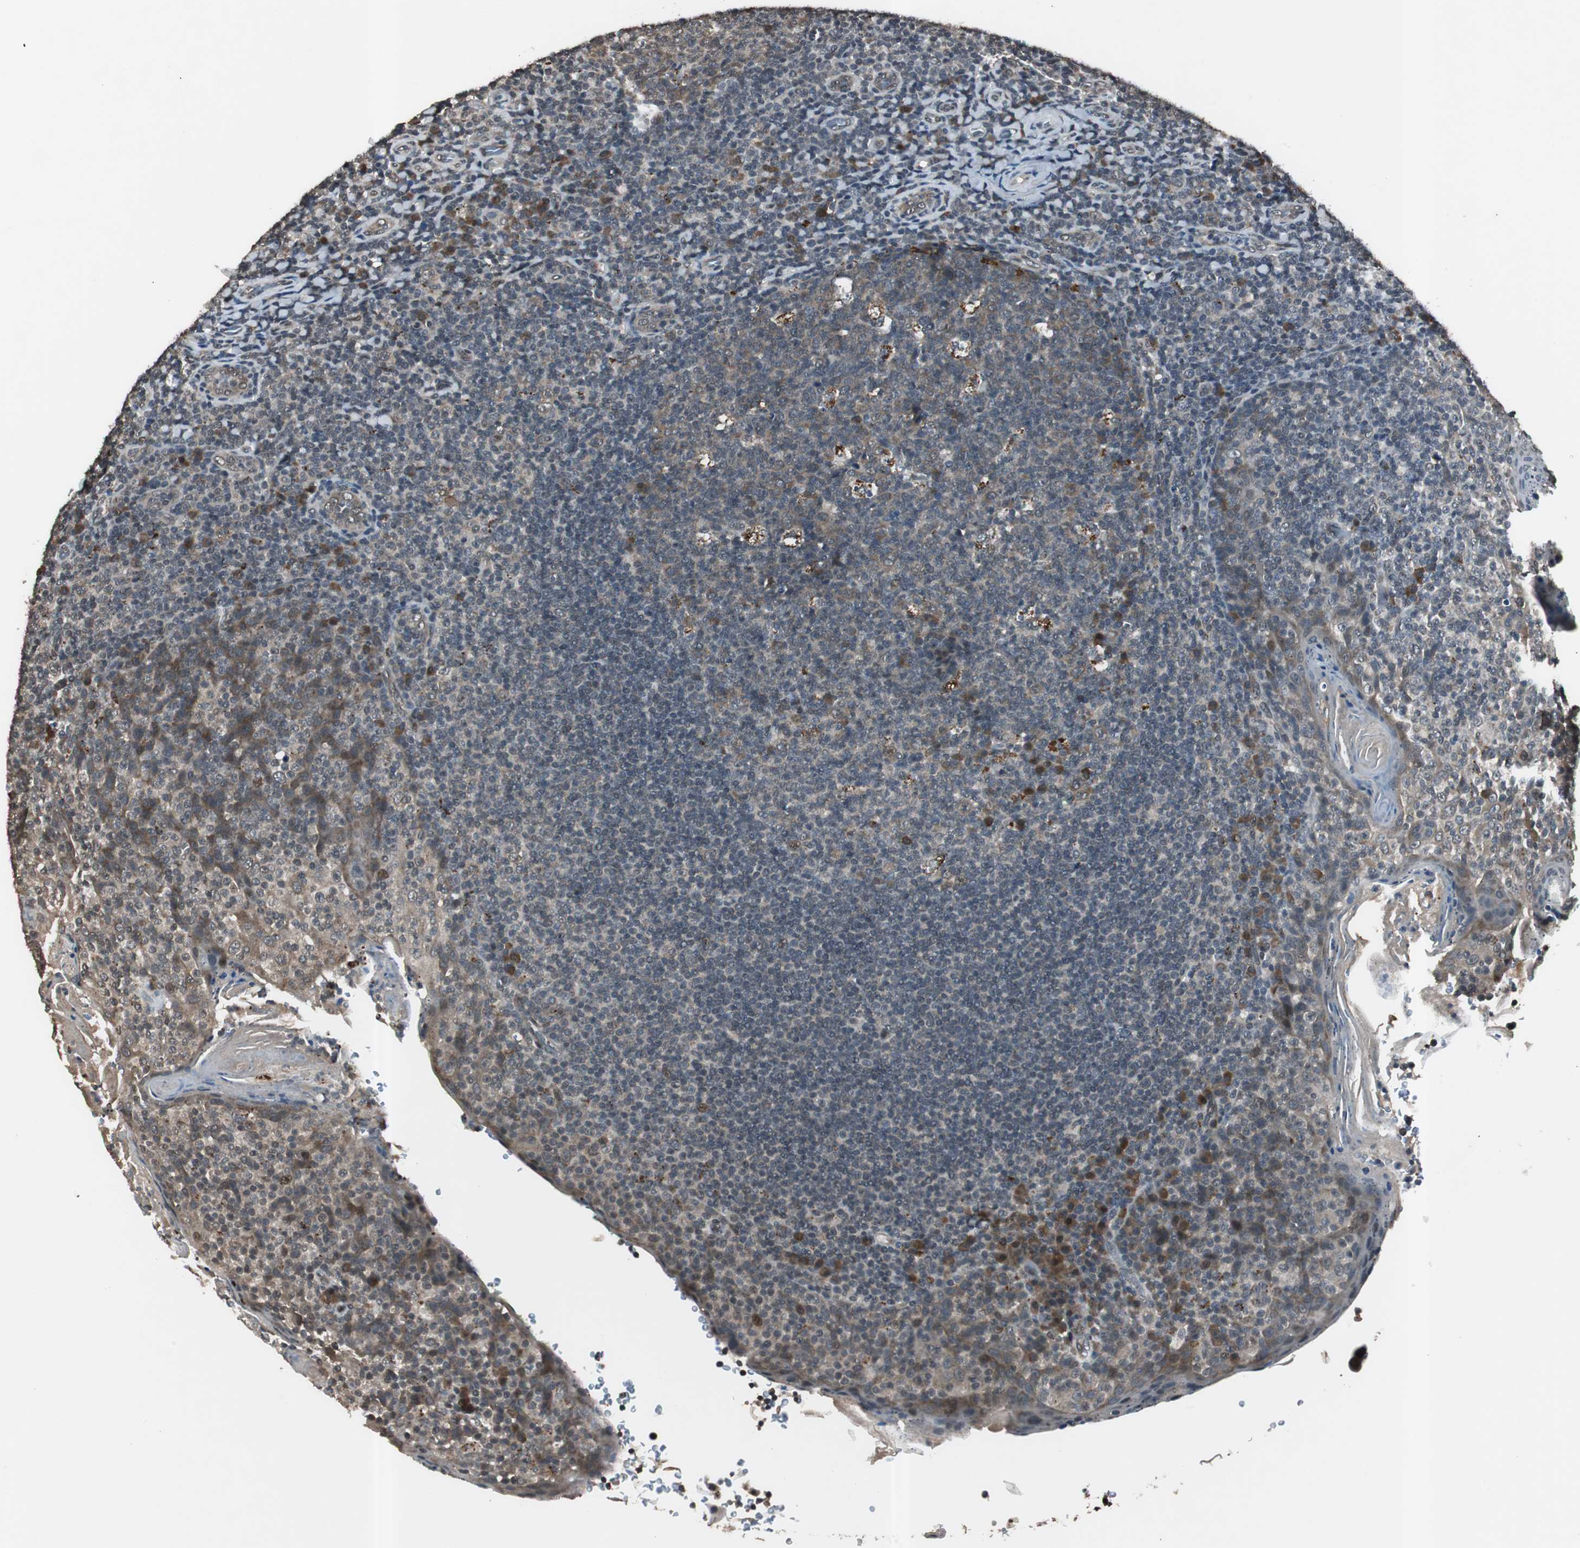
{"staining": {"intensity": "moderate", "quantity": "25%-75%", "location": "cytoplasmic/membranous"}, "tissue": "tonsil", "cell_type": "Germinal center cells", "image_type": "normal", "snomed": [{"axis": "morphology", "description": "Normal tissue, NOS"}, {"axis": "topography", "description": "Tonsil"}], "caption": "Tonsil stained with a brown dye displays moderate cytoplasmic/membranous positive staining in approximately 25%-75% of germinal center cells.", "gene": "BOLA1", "patient": {"sex": "male", "age": 17}}